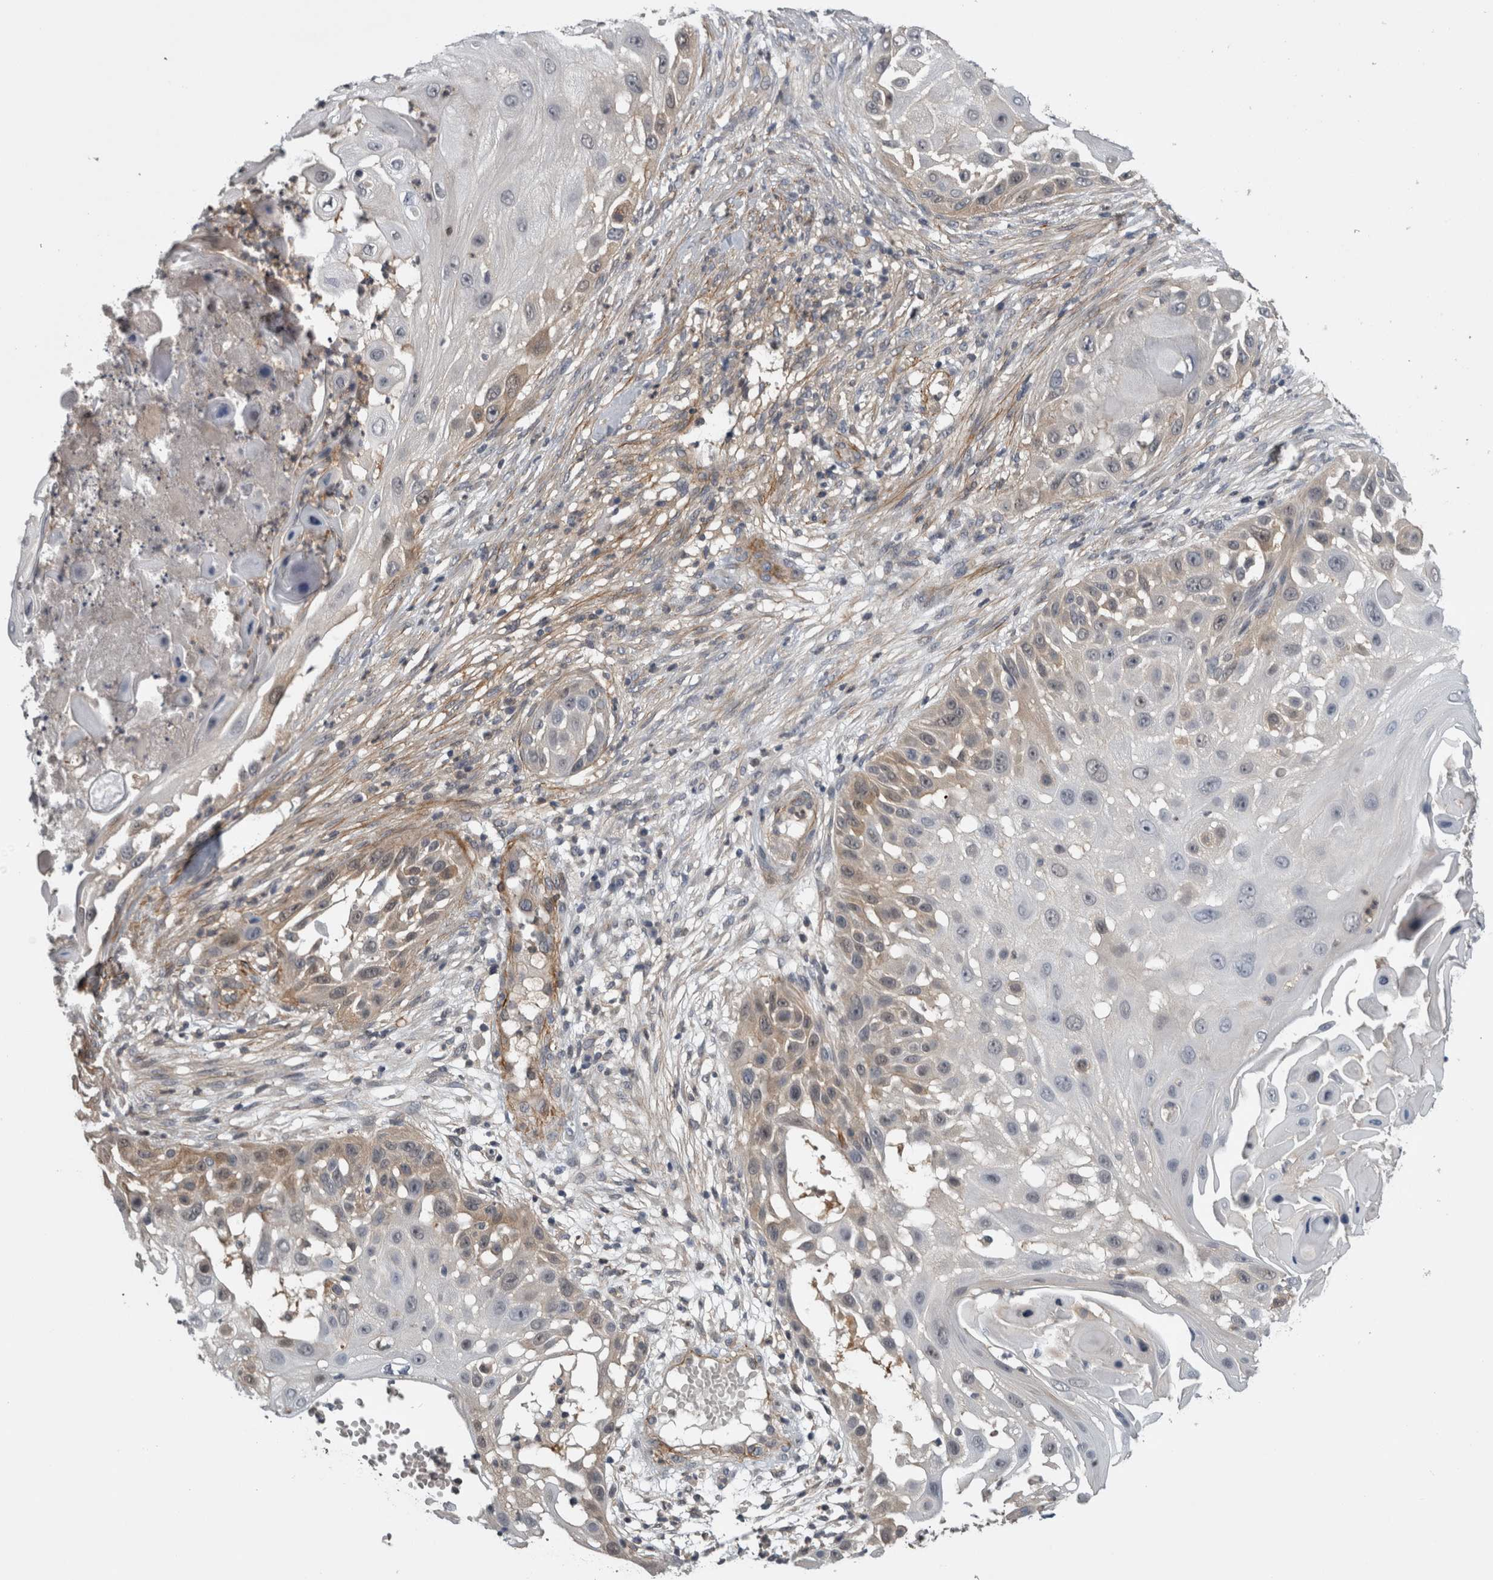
{"staining": {"intensity": "weak", "quantity": "<25%", "location": "cytoplasmic/membranous"}, "tissue": "skin cancer", "cell_type": "Tumor cells", "image_type": "cancer", "snomed": [{"axis": "morphology", "description": "Squamous cell carcinoma, NOS"}, {"axis": "topography", "description": "Skin"}], "caption": "Protein analysis of skin cancer shows no significant staining in tumor cells.", "gene": "NAPRT", "patient": {"sex": "female", "age": 44}}